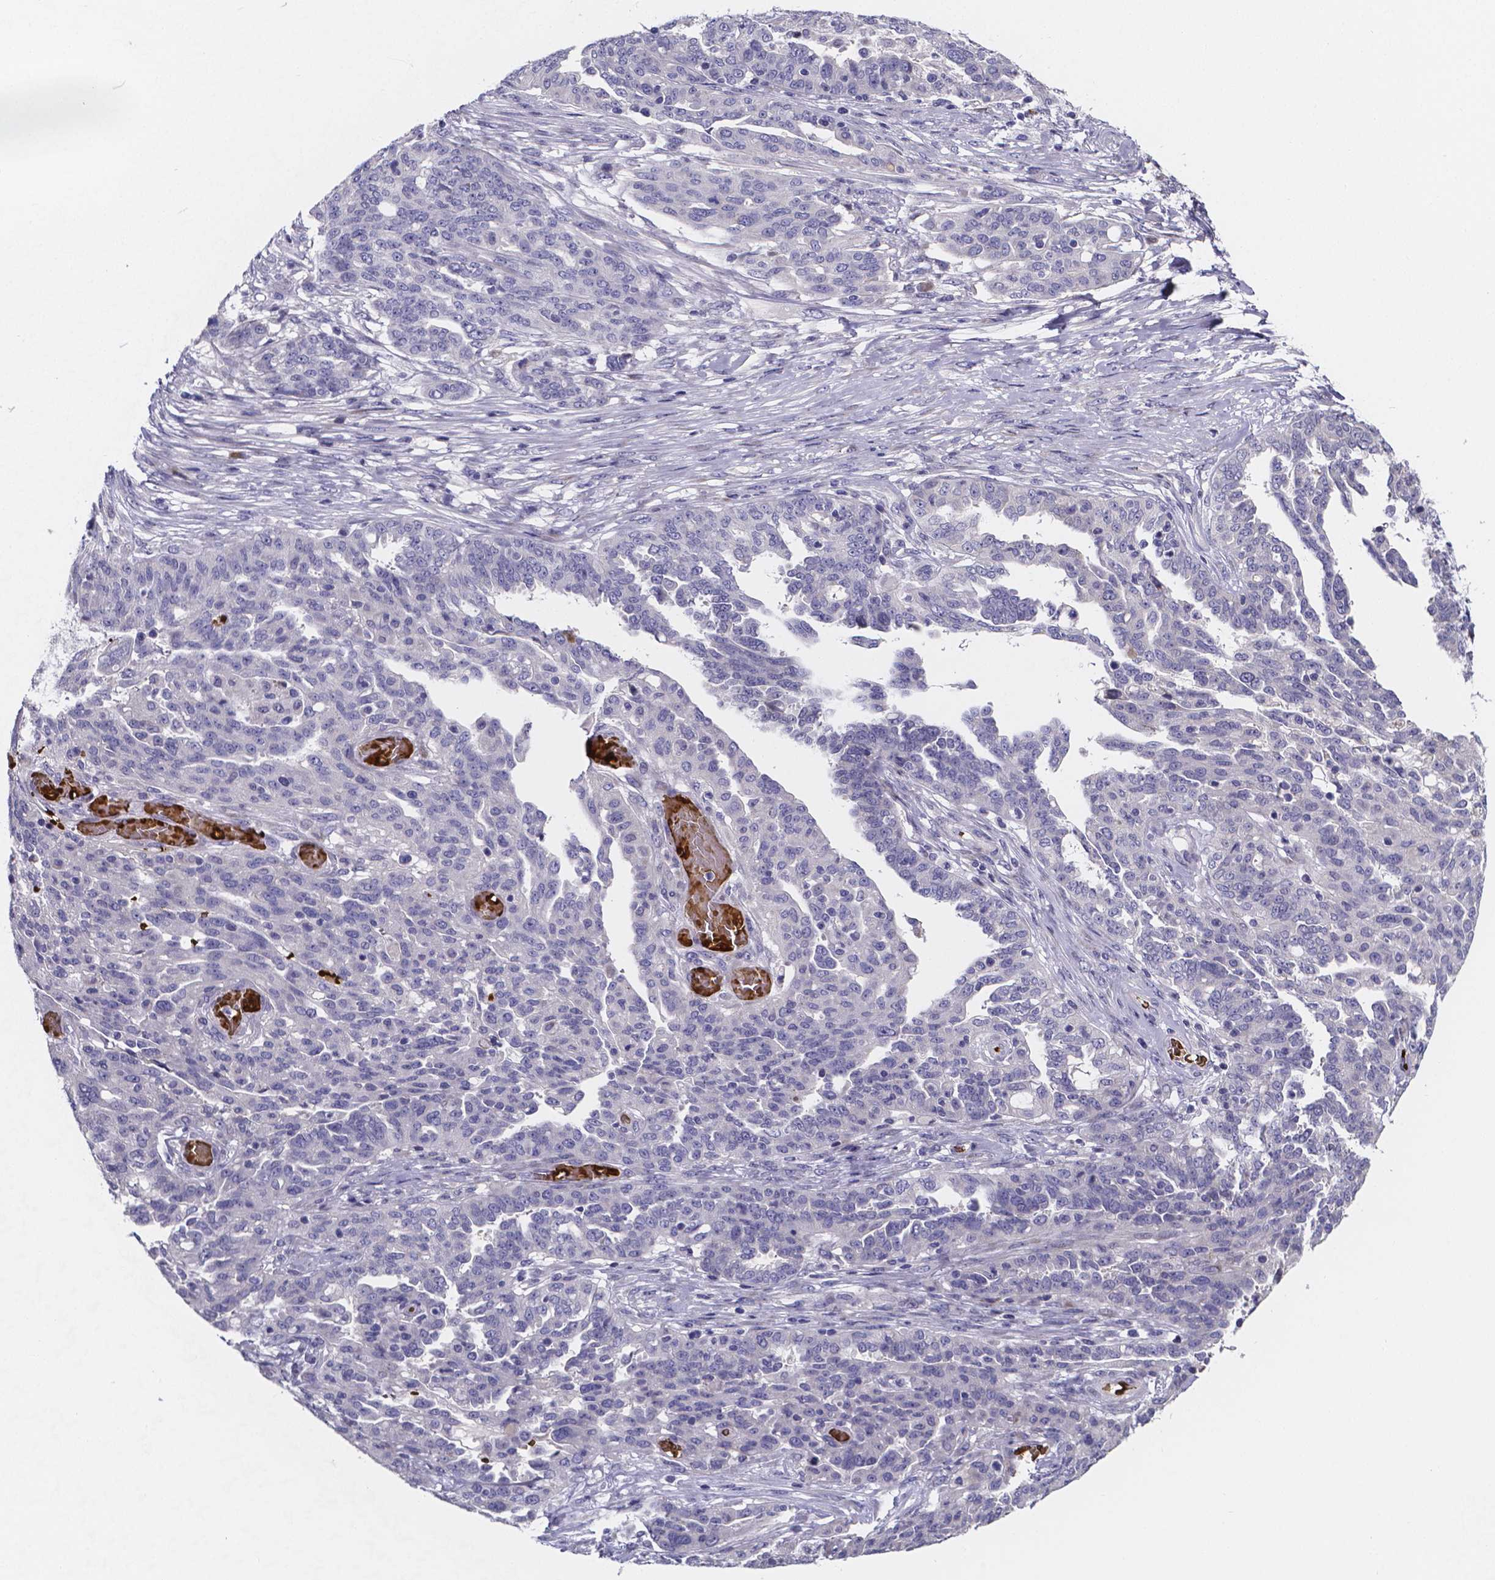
{"staining": {"intensity": "negative", "quantity": "none", "location": "none"}, "tissue": "ovarian cancer", "cell_type": "Tumor cells", "image_type": "cancer", "snomed": [{"axis": "morphology", "description": "Cystadenocarcinoma, serous, NOS"}, {"axis": "topography", "description": "Ovary"}], "caption": "An immunohistochemistry histopathology image of ovarian cancer is shown. There is no staining in tumor cells of ovarian cancer. (DAB (3,3'-diaminobenzidine) immunohistochemistry with hematoxylin counter stain).", "gene": "GABRA3", "patient": {"sex": "female", "age": 67}}